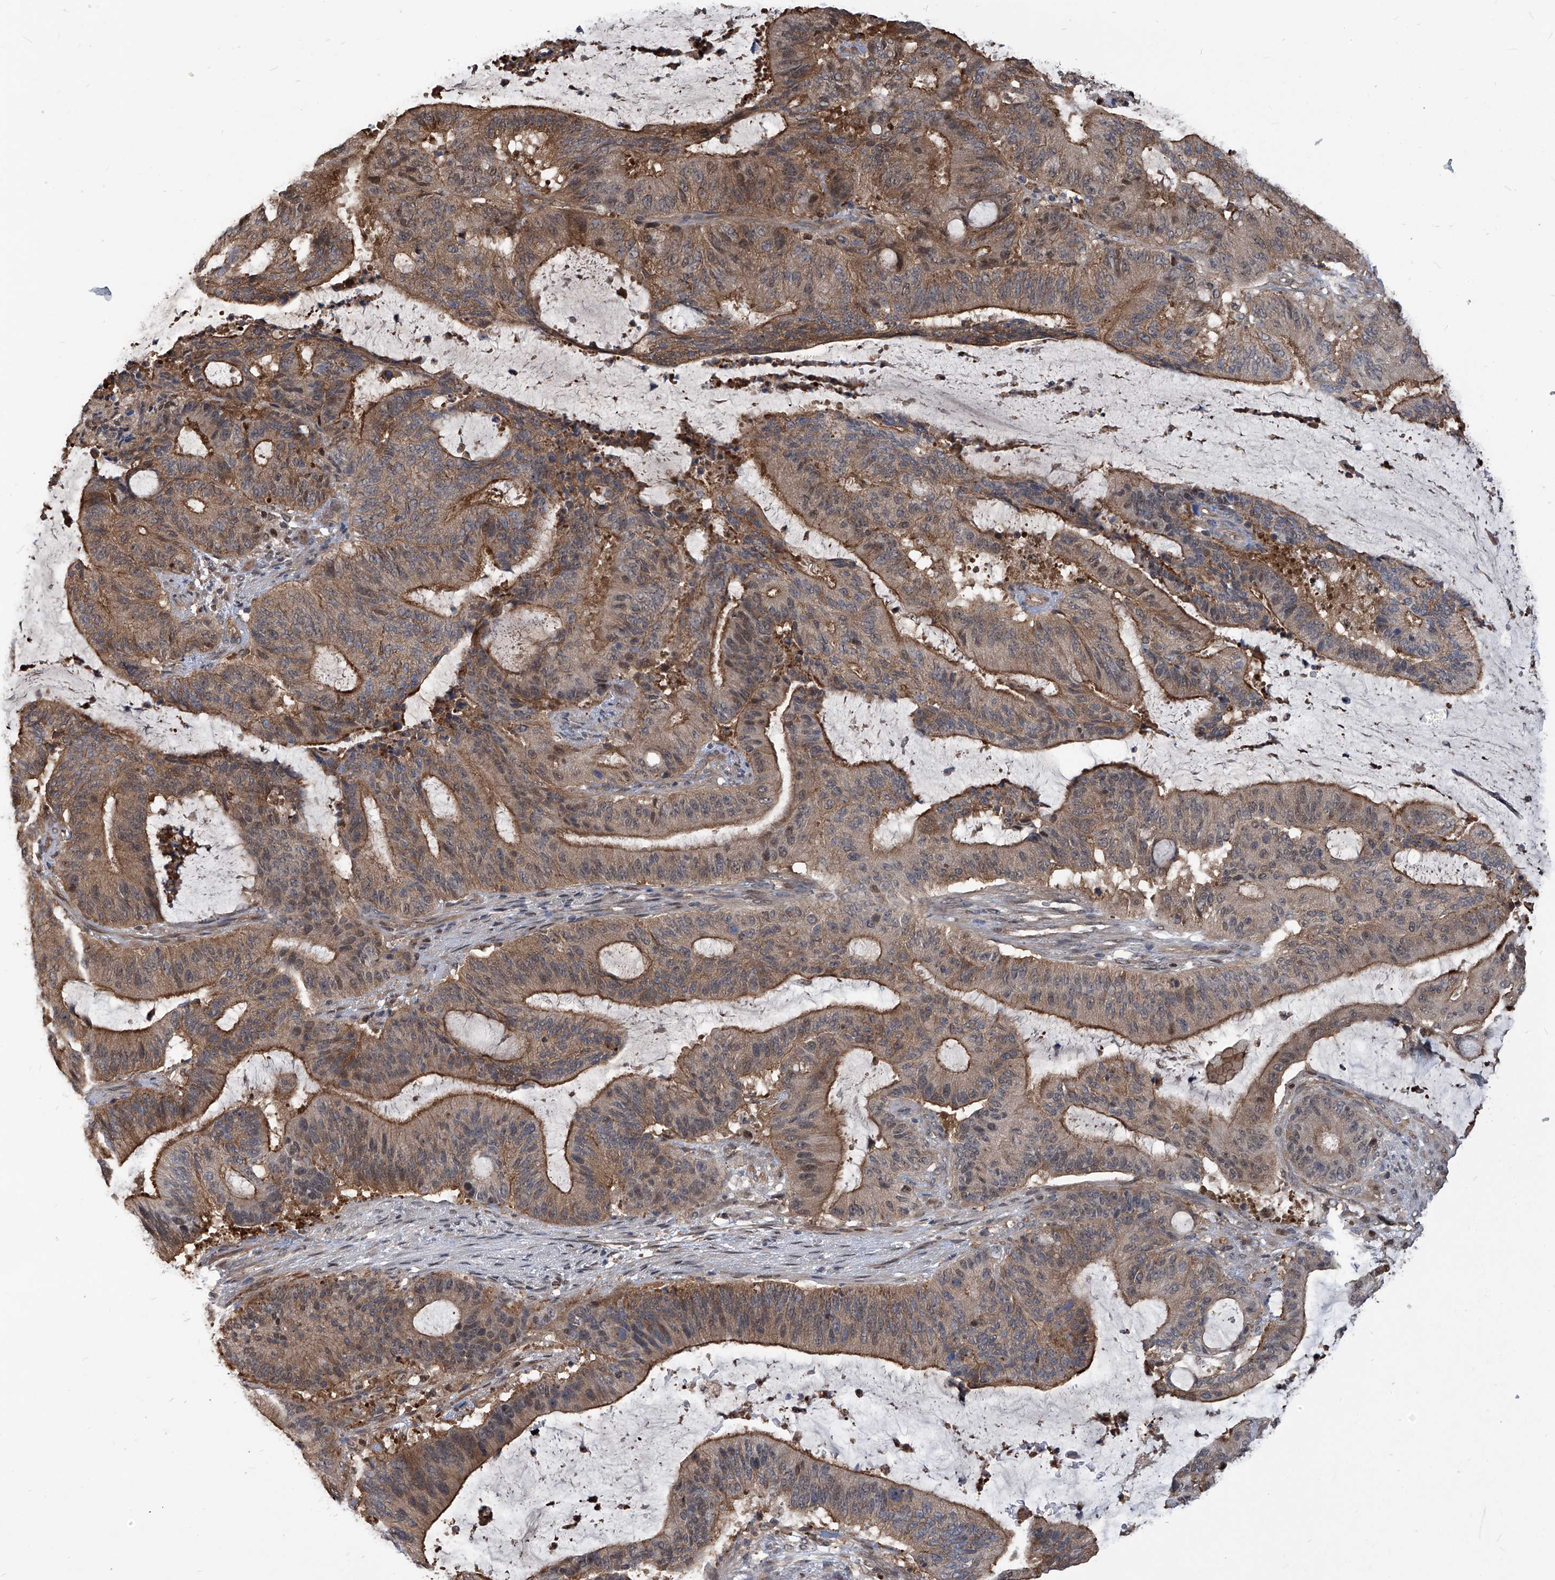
{"staining": {"intensity": "moderate", "quantity": ">75%", "location": "cytoplasmic/membranous,nuclear"}, "tissue": "liver cancer", "cell_type": "Tumor cells", "image_type": "cancer", "snomed": [{"axis": "morphology", "description": "Normal tissue, NOS"}, {"axis": "morphology", "description": "Cholangiocarcinoma"}, {"axis": "topography", "description": "Liver"}, {"axis": "topography", "description": "Peripheral nerve tissue"}], "caption": "Brown immunohistochemical staining in liver cancer (cholangiocarcinoma) displays moderate cytoplasmic/membranous and nuclear expression in approximately >75% of tumor cells.", "gene": "PSMB1", "patient": {"sex": "female", "age": 73}}